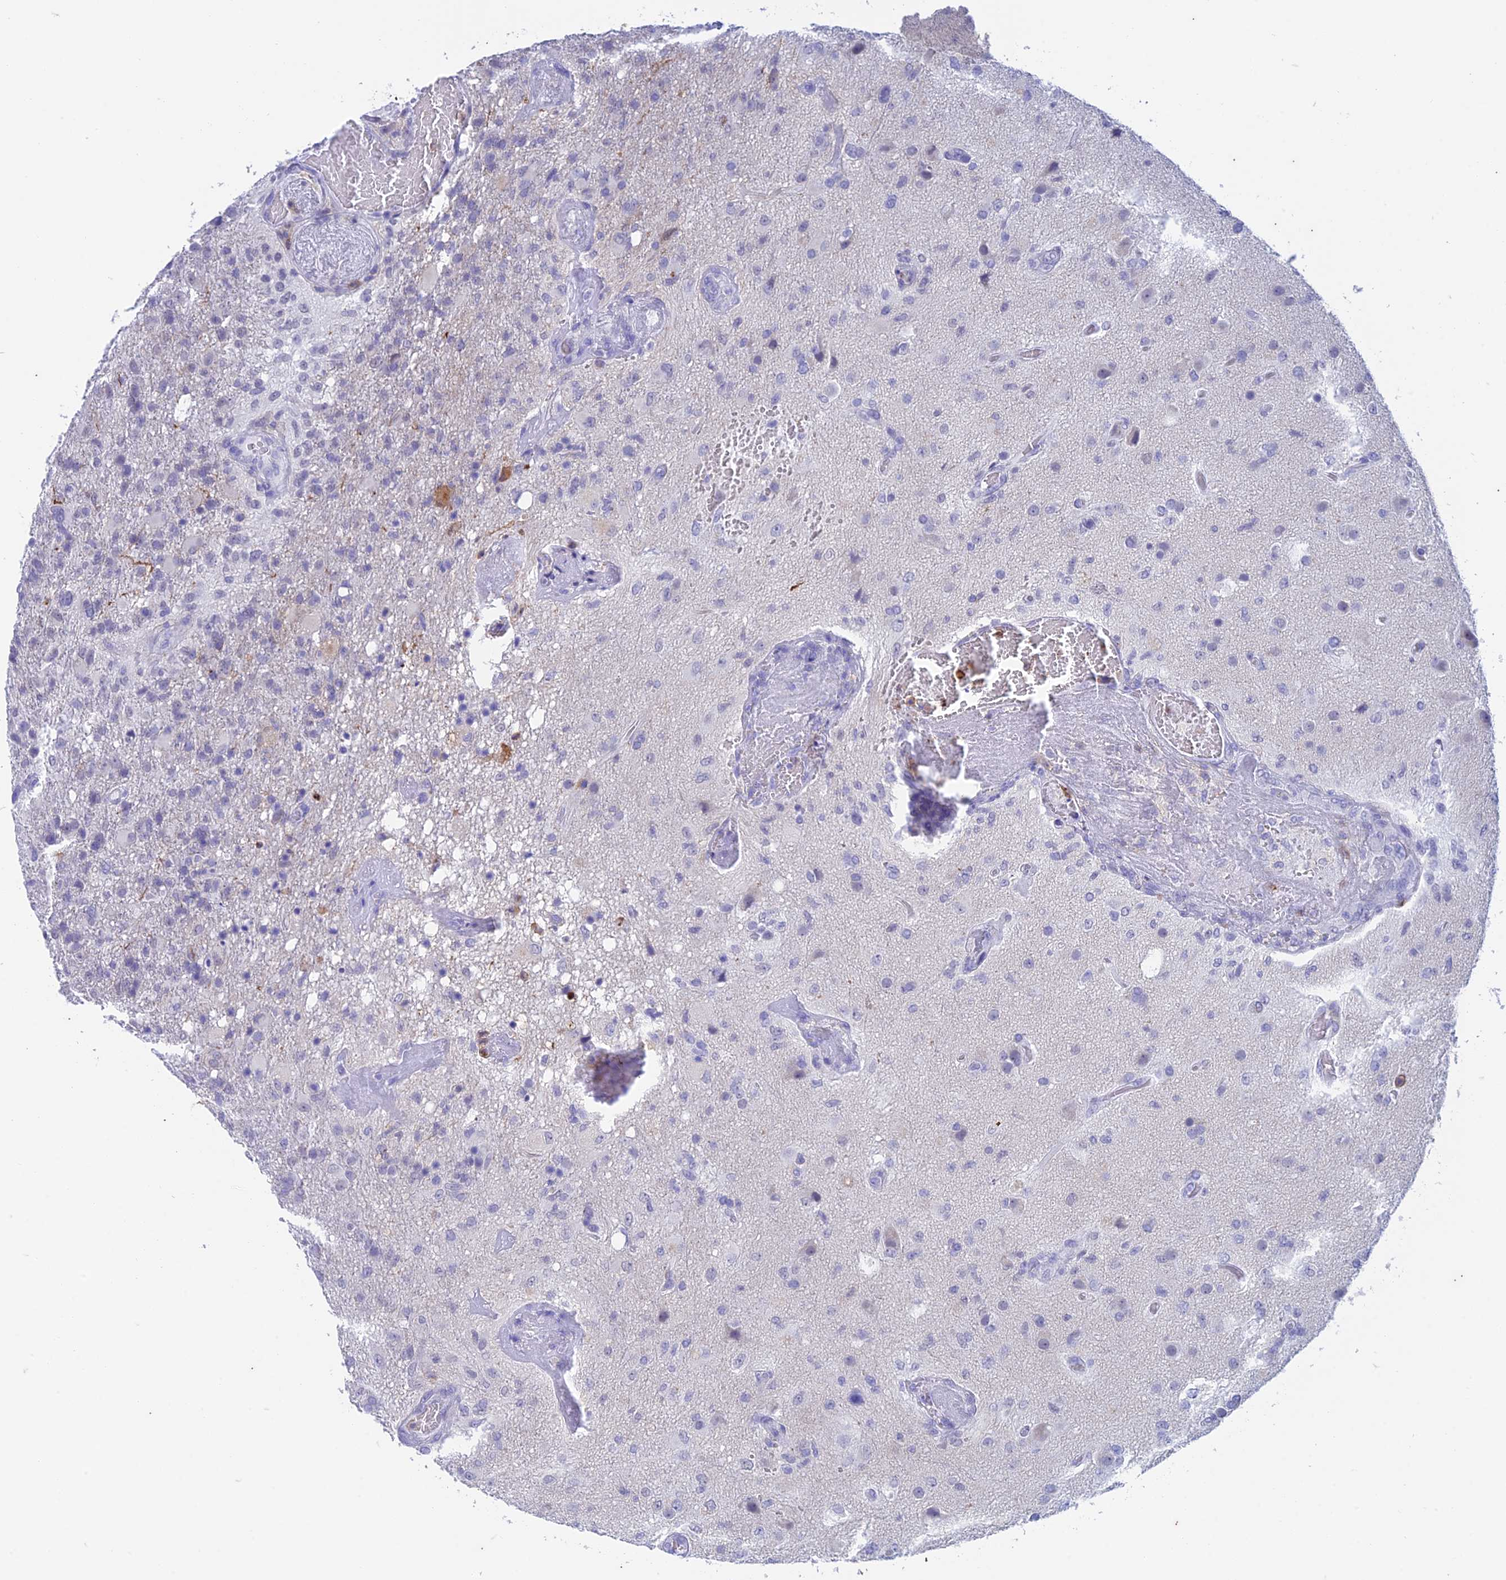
{"staining": {"intensity": "negative", "quantity": "none", "location": "none"}, "tissue": "glioma", "cell_type": "Tumor cells", "image_type": "cancer", "snomed": [{"axis": "morphology", "description": "Glioma, malignant, High grade"}, {"axis": "topography", "description": "Brain"}], "caption": "There is no significant staining in tumor cells of malignant glioma (high-grade). (DAB immunohistochemistry with hematoxylin counter stain).", "gene": "FGF7", "patient": {"sex": "female", "age": 74}}